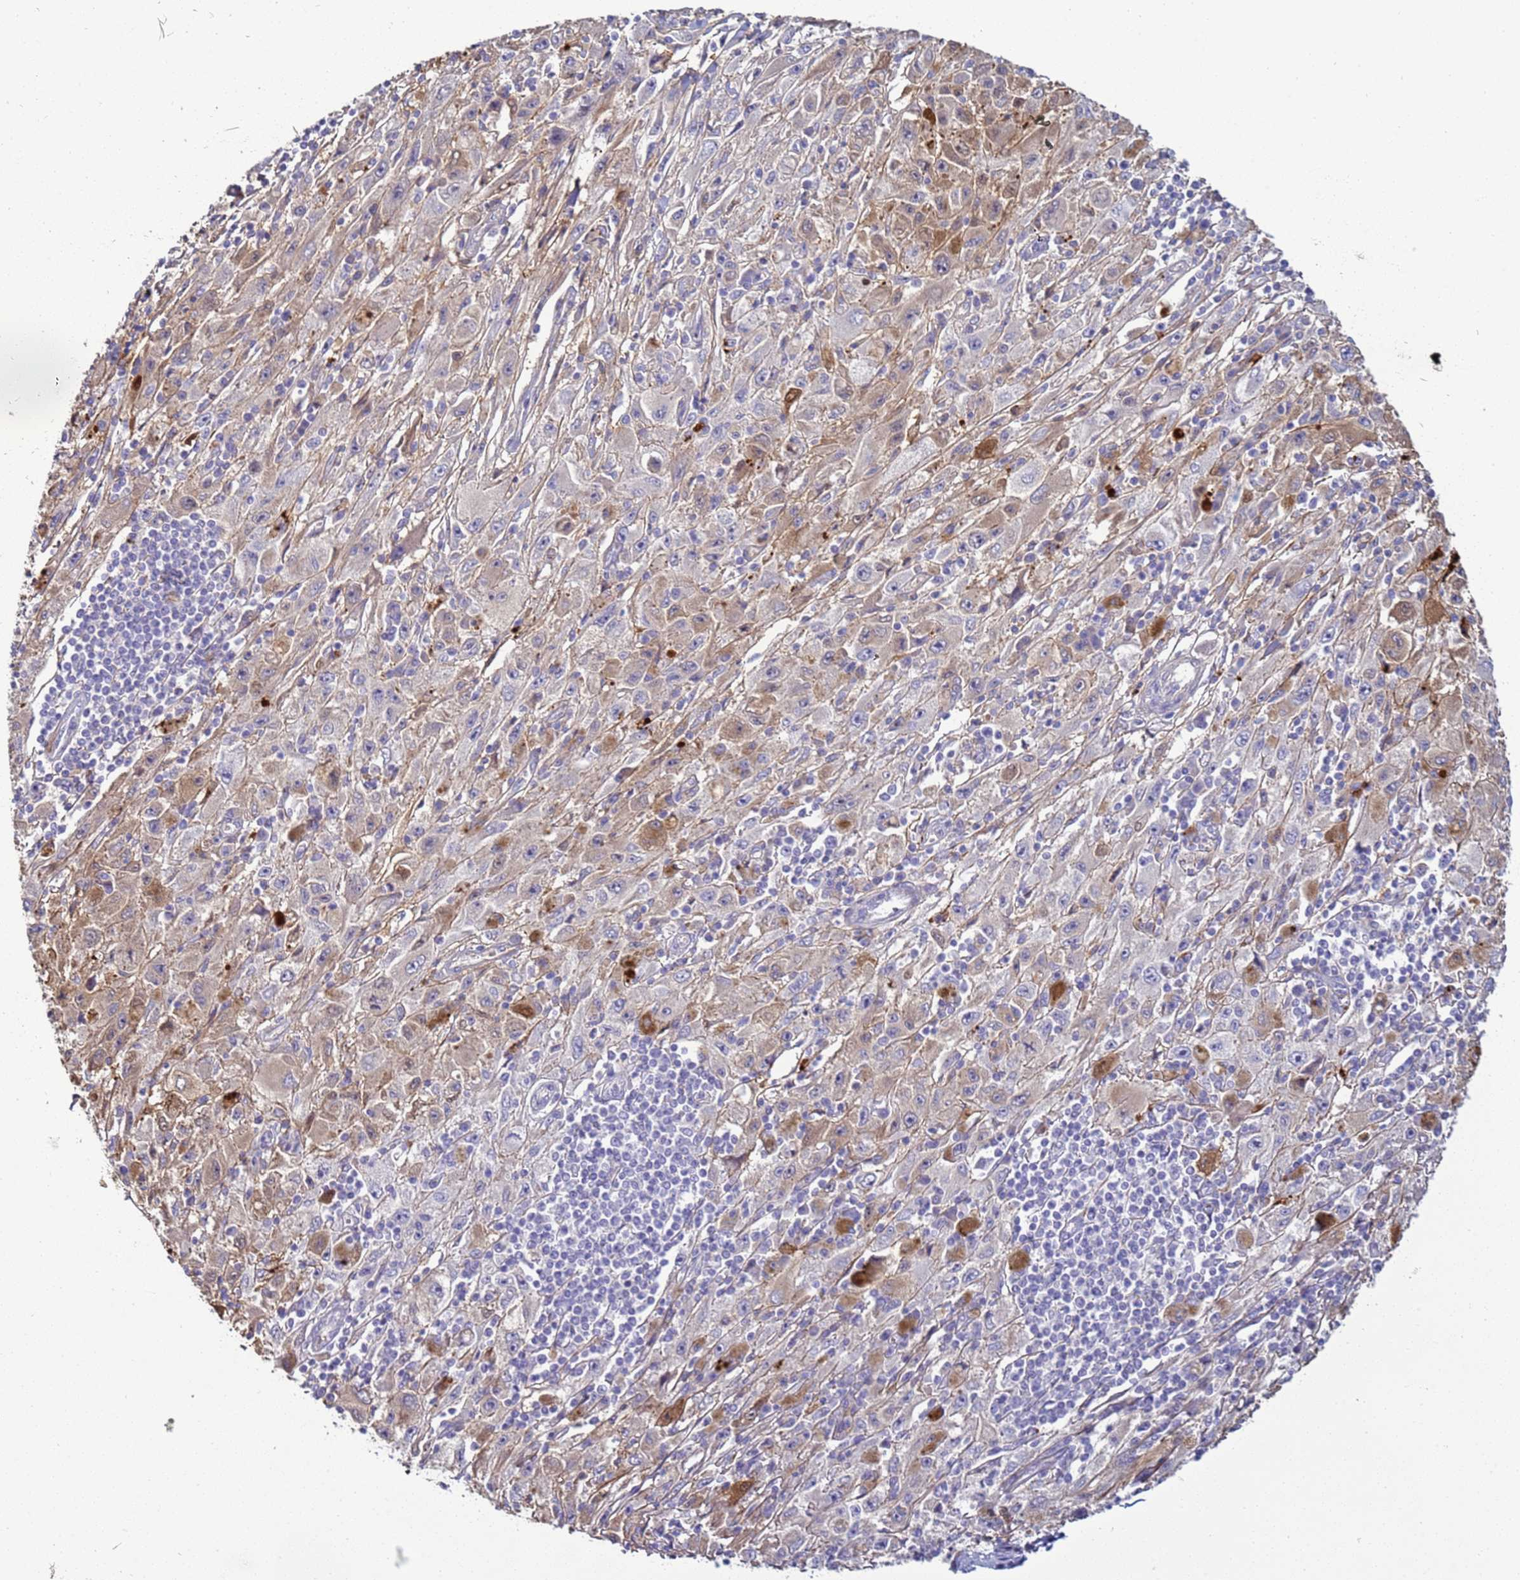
{"staining": {"intensity": "negative", "quantity": "none", "location": "none"}, "tissue": "melanoma", "cell_type": "Tumor cells", "image_type": "cancer", "snomed": [{"axis": "morphology", "description": "Malignant melanoma, Metastatic site"}, {"axis": "topography", "description": "Skin"}], "caption": "Melanoma was stained to show a protein in brown. There is no significant staining in tumor cells.", "gene": "TRIM51", "patient": {"sex": "male", "age": 53}}